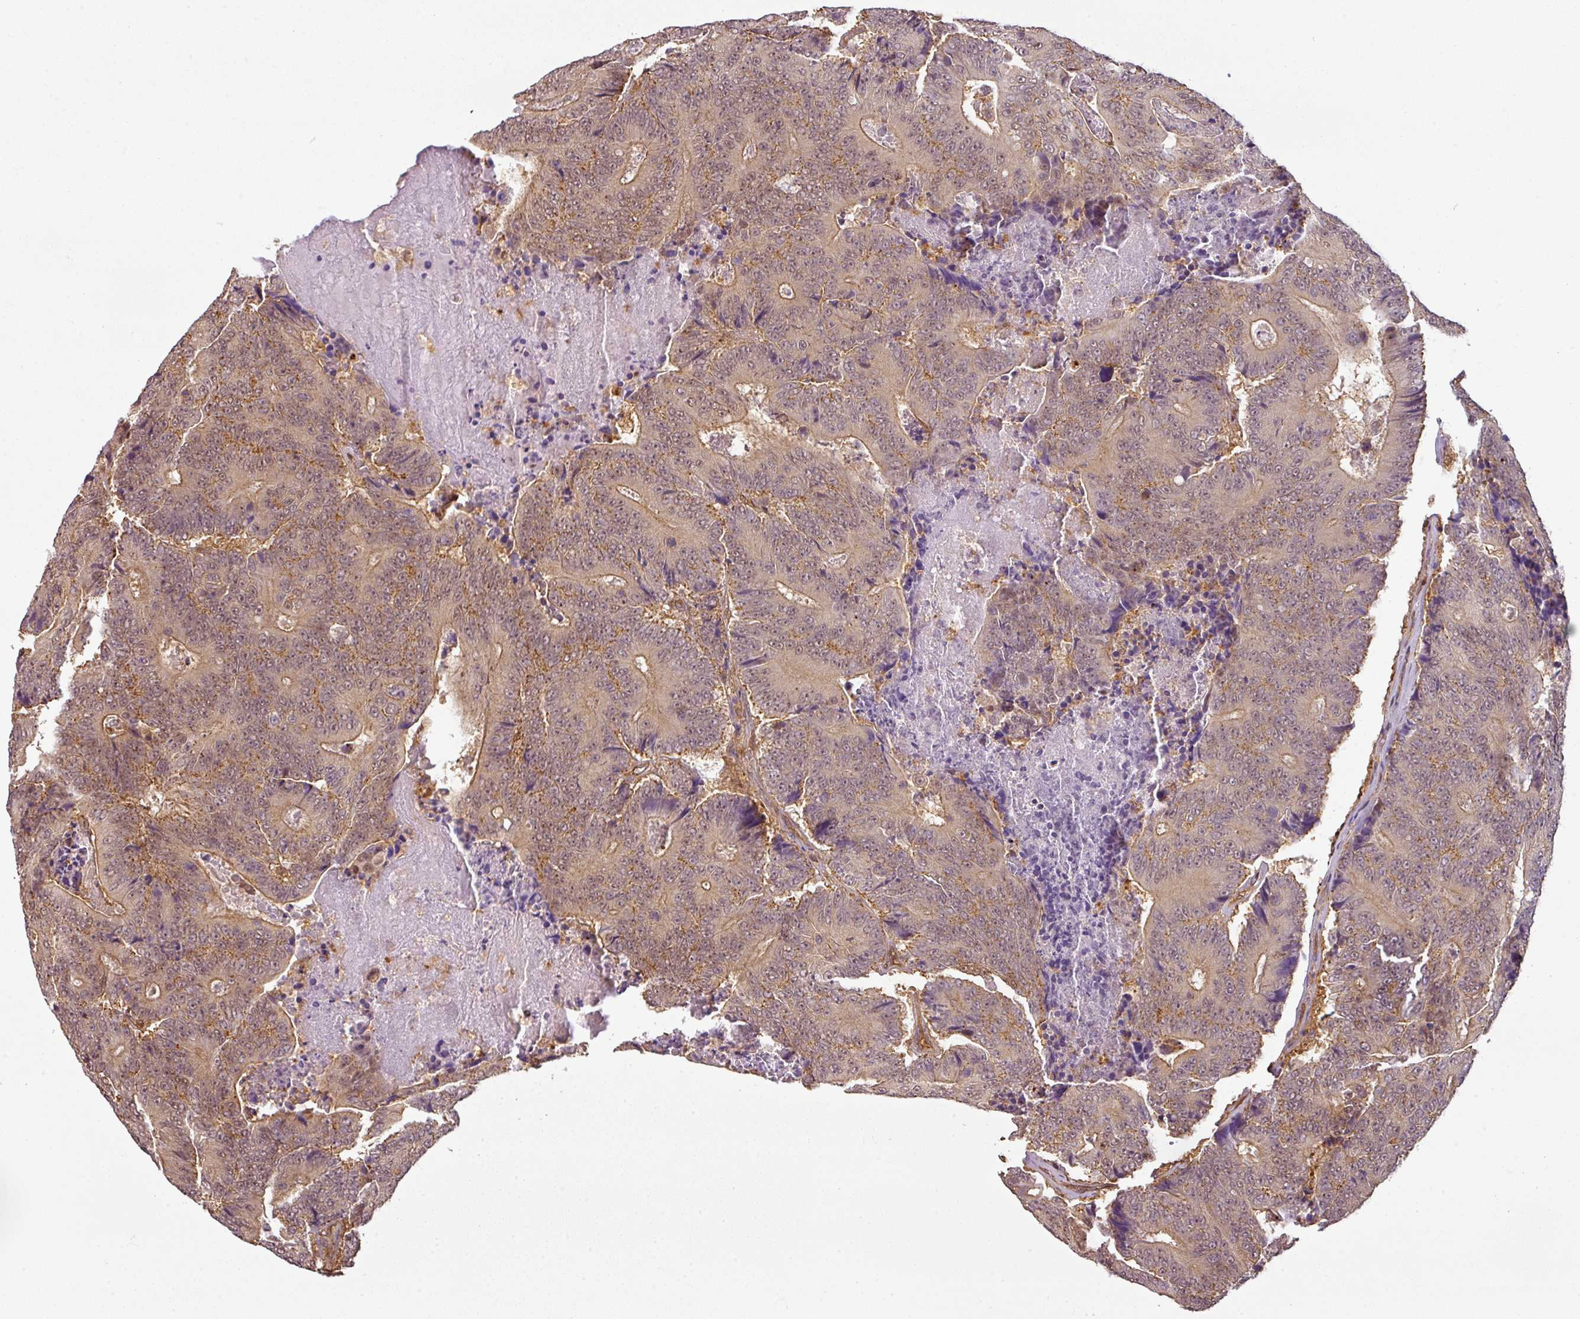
{"staining": {"intensity": "weak", "quantity": "<25%", "location": "cytoplasmic/membranous"}, "tissue": "colorectal cancer", "cell_type": "Tumor cells", "image_type": "cancer", "snomed": [{"axis": "morphology", "description": "Adenocarcinoma, NOS"}, {"axis": "topography", "description": "Colon"}], "caption": "IHC histopathology image of neoplastic tissue: adenocarcinoma (colorectal) stained with DAB (3,3'-diaminobenzidine) displays no significant protein positivity in tumor cells. The staining was performed using DAB (3,3'-diaminobenzidine) to visualize the protein expression in brown, while the nuclei were stained in blue with hematoxylin (Magnification: 20x).", "gene": "ANKRD18A", "patient": {"sex": "male", "age": 83}}